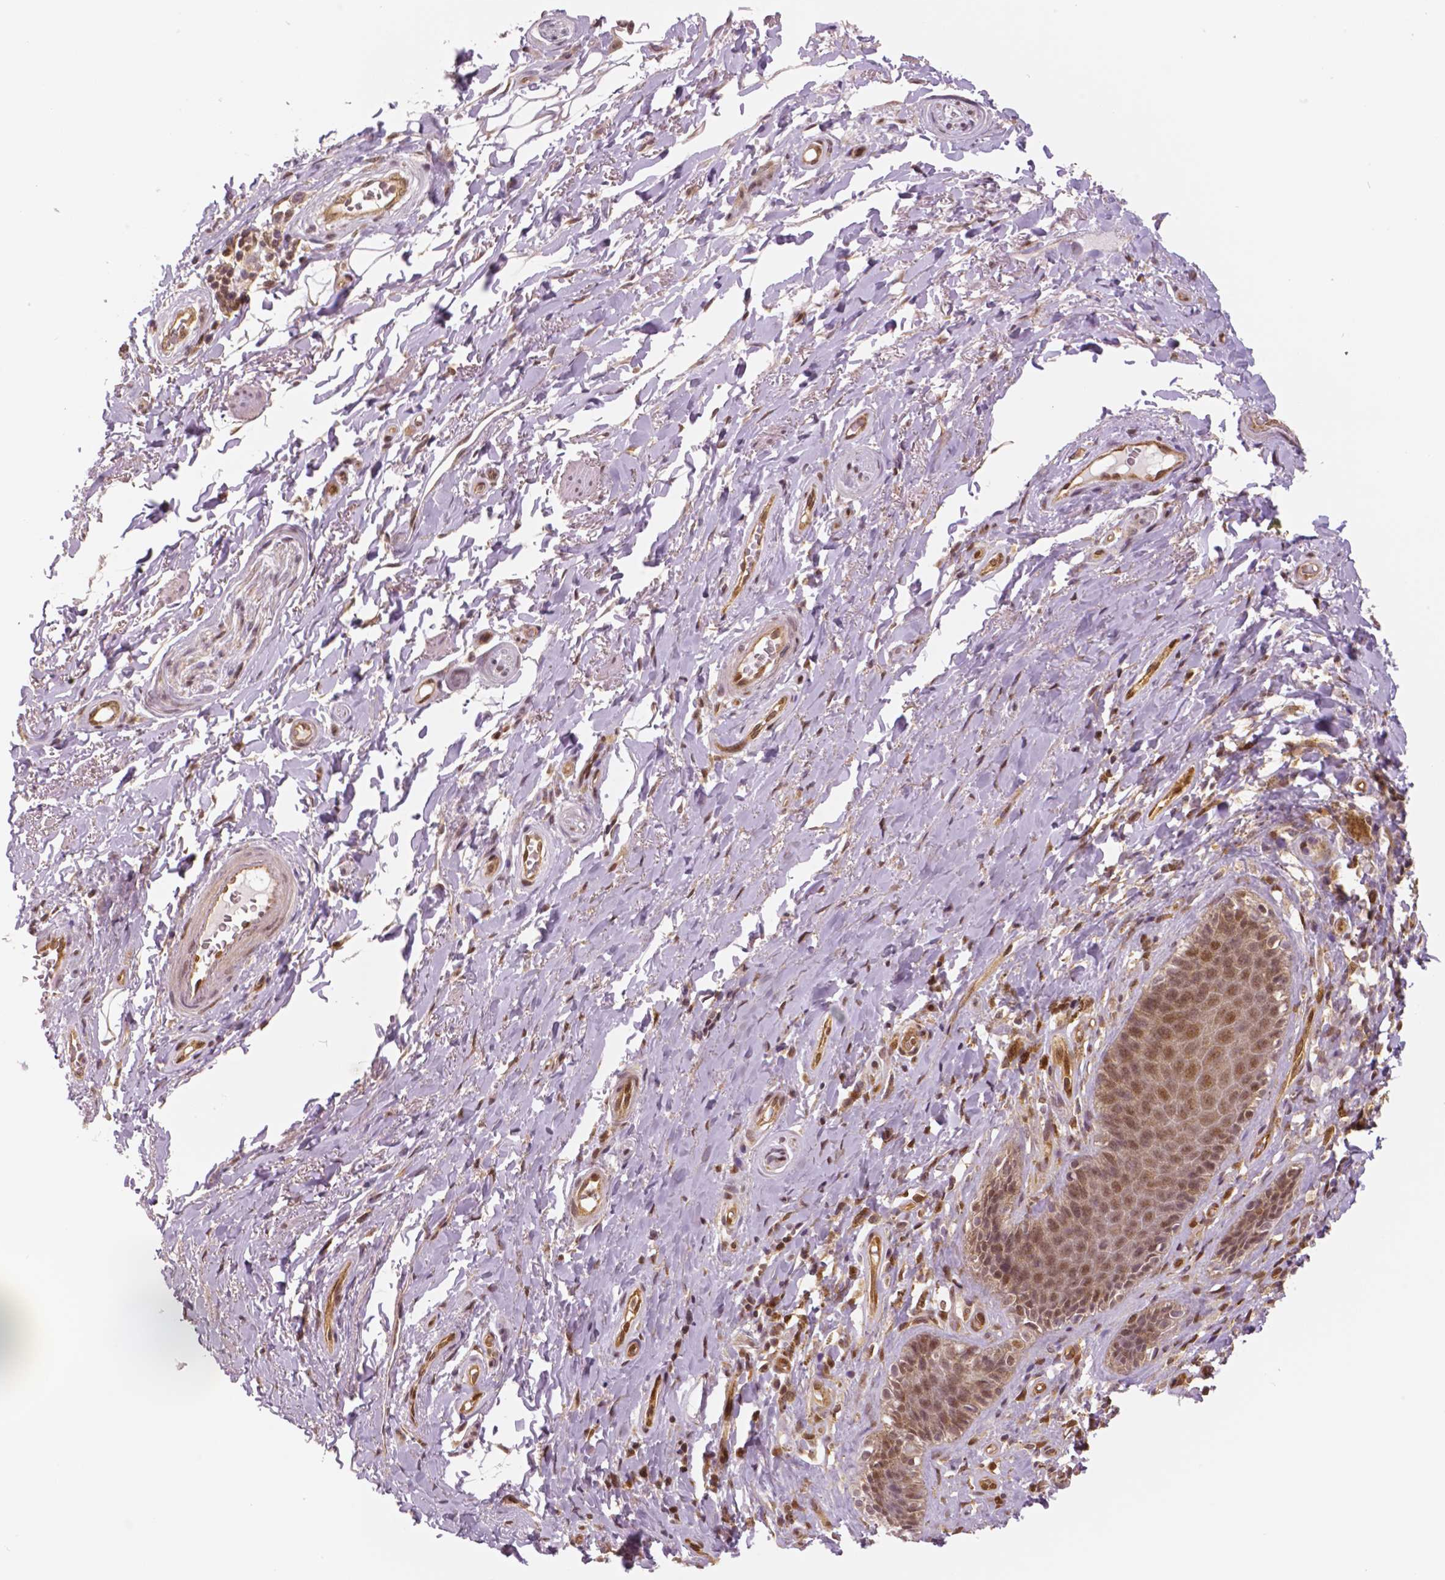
{"staining": {"intensity": "moderate", "quantity": ">75%", "location": "nuclear"}, "tissue": "adipose tissue", "cell_type": "Adipocytes", "image_type": "normal", "snomed": [{"axis": "morphology", "description": "Normal tissue, NOS"}, {"axis": "topography", "description": "Anal"}, {"axis": "topography", "description": "Peripheral nerve tissue"}], "caption": "Adipose tissue stained with a brown dye shows moderate nuclear positive positivity in approximately >75% of adipocytes.", "gene": "STAT3", "patient": {"sex": "male", "age": 53}}